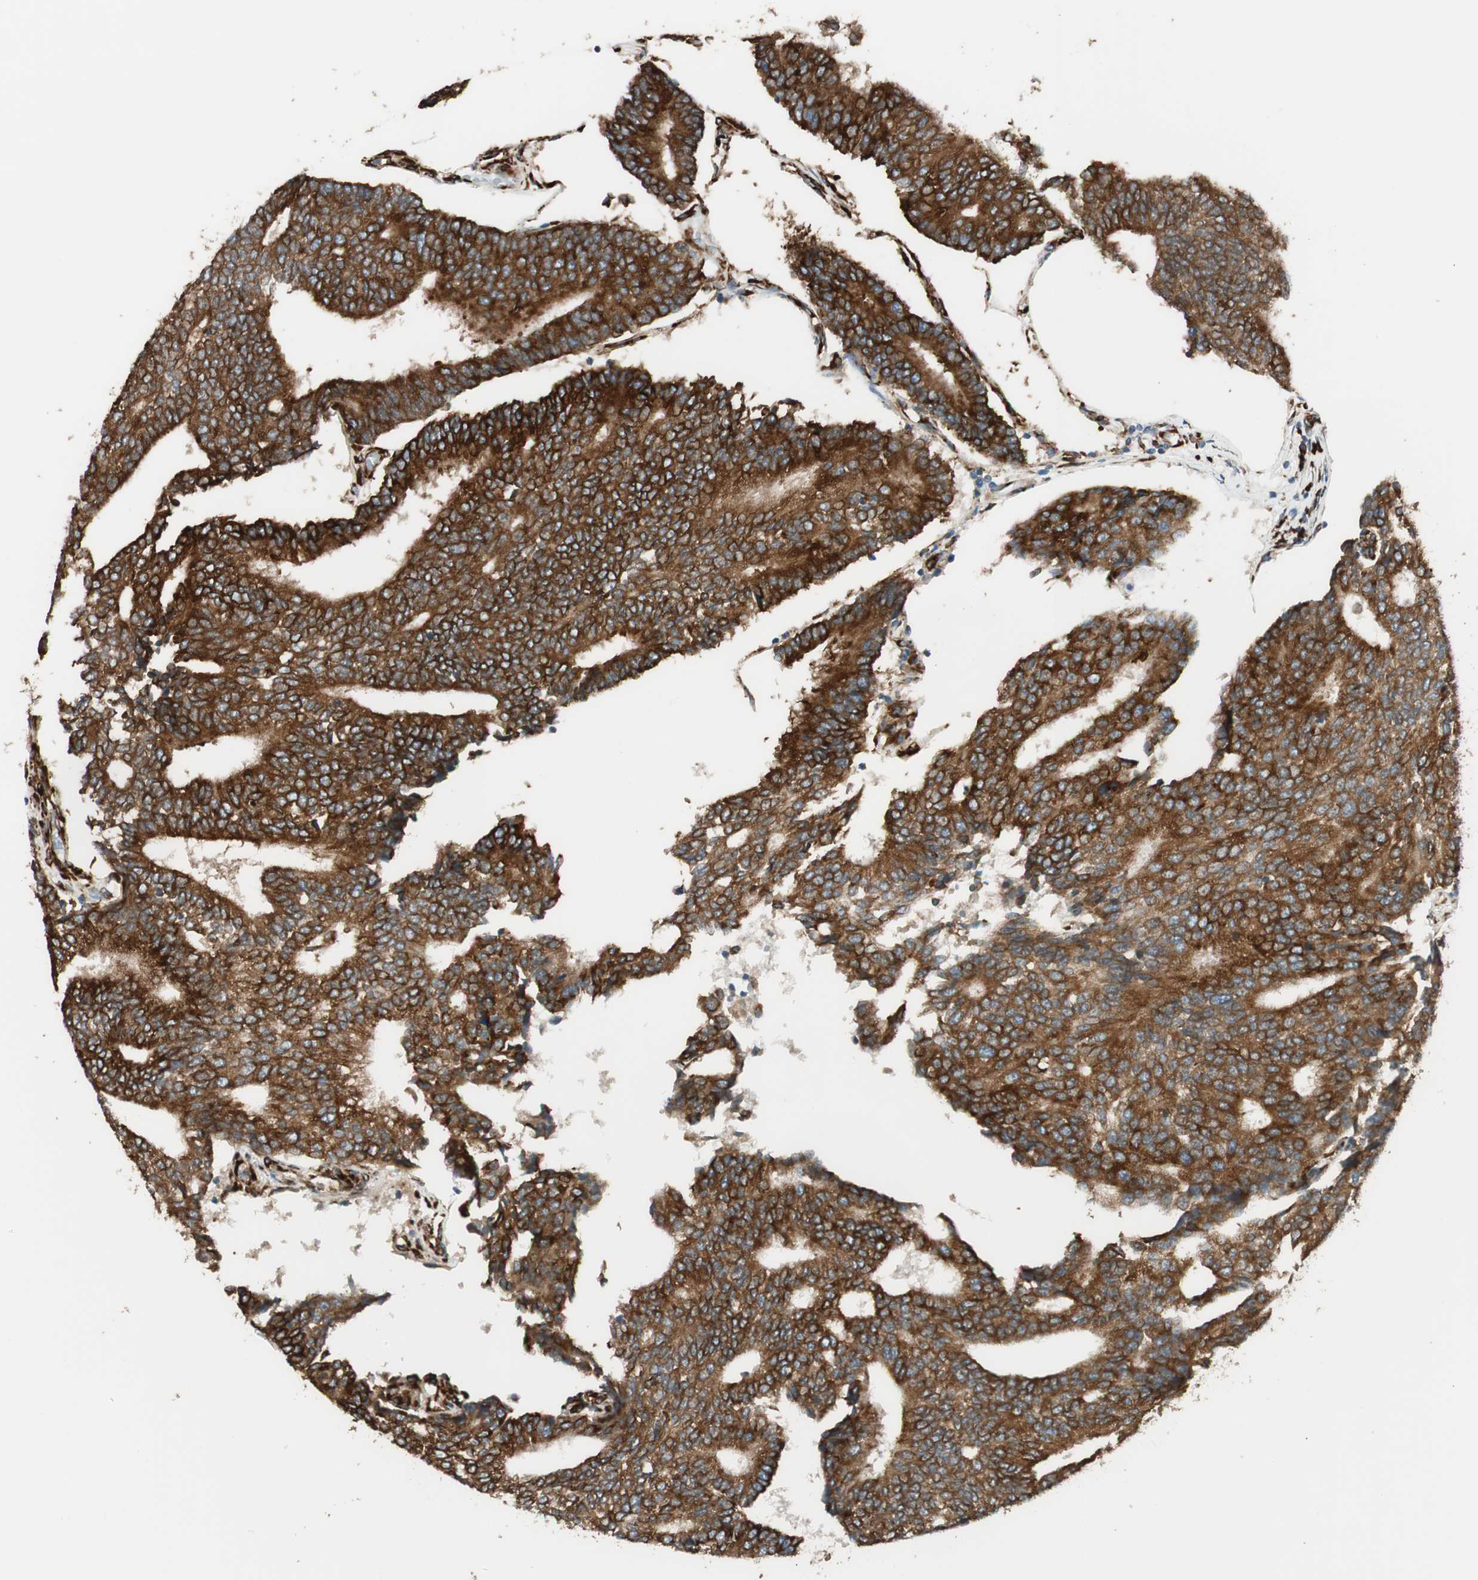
{"staining": {"intensity": "strong", "quantity": ">75%", "location": "cytoplasmic/membranous"}, "tissue": "prostate cancer", "cell_type": "Tumor cells", "image_type": "cancer", "snomed": [{"axis": "morphology", "description": "Adenocarcinoma, High grade"}, {"axis": "topography", "description": "Prostate"}], "caption": "This is an image of IHC staining of prostate cancer, which shows strong staining in the cytoplasmic/membranous of tumor cells.", "gene": "RRBP1", "patient": {"sex": "male", "age": 55}}